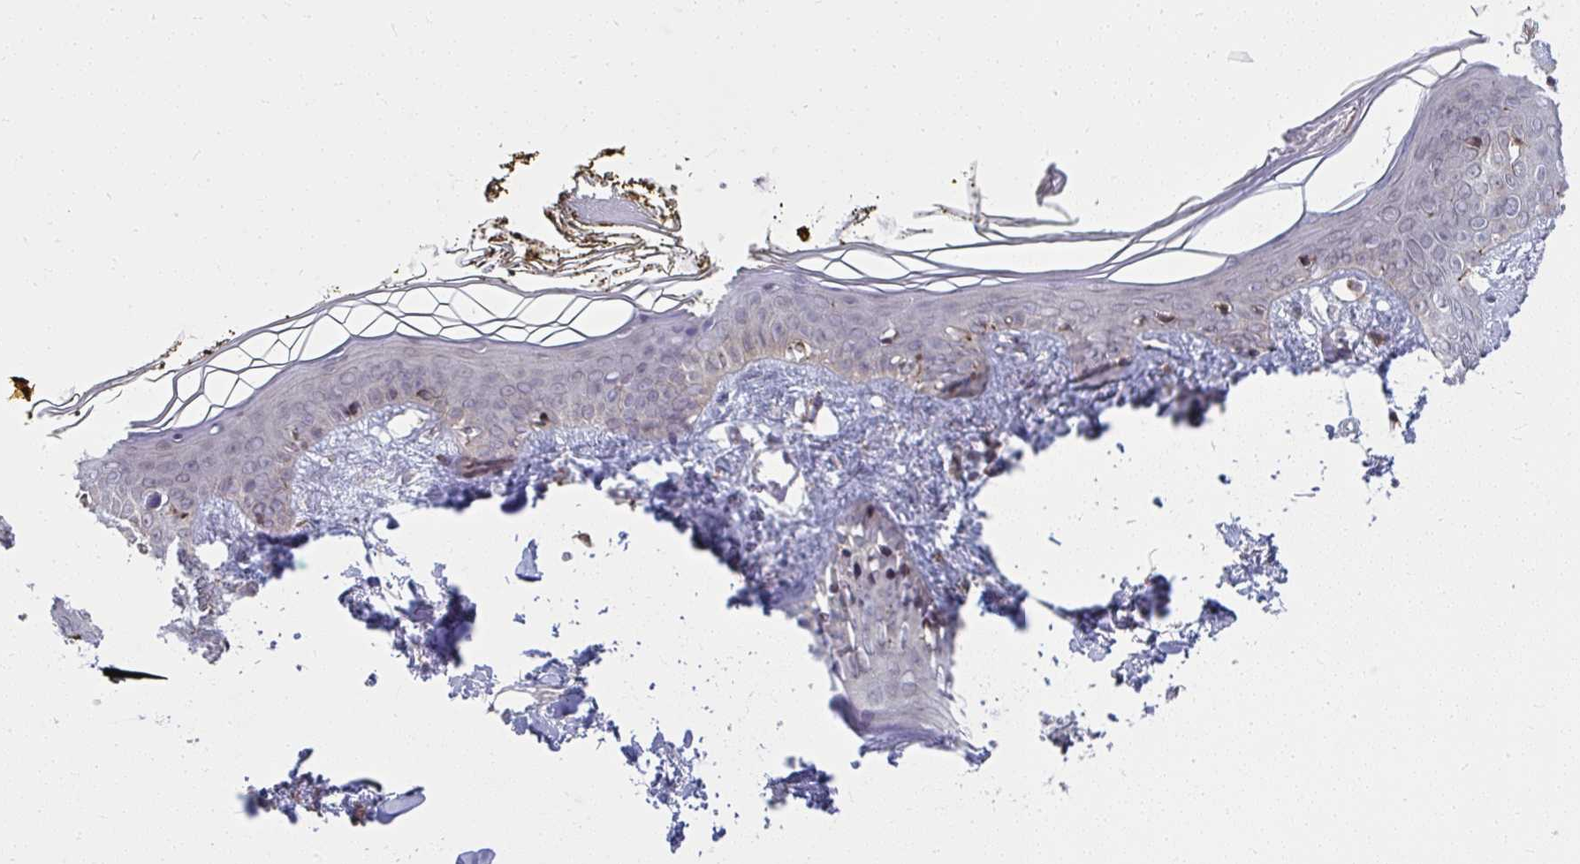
{"staining": {"intensity": "moderate", "quantity": ">75%", "location": "cytoplasmic/membranous"}, "tissue": "skin", "cell_type": "Fibroblasts", "image_type": "normal", "snomed": [{"axis": "morphology", "description": "Normal tissue, NOS"}, {"axis": "topography", "description": "Skin"}], "caption": "A histopathology image of skin stained for a protein demonstrates moderate cytoplasmic/membranous brown staining in fibroblasts. (Stains: DAB in brown, nuclei in blue, Microscopy: brightfield microscopy at high magnification).", "gene": "NMNAT1", "patient": {"sex": "female", "age": 34}}